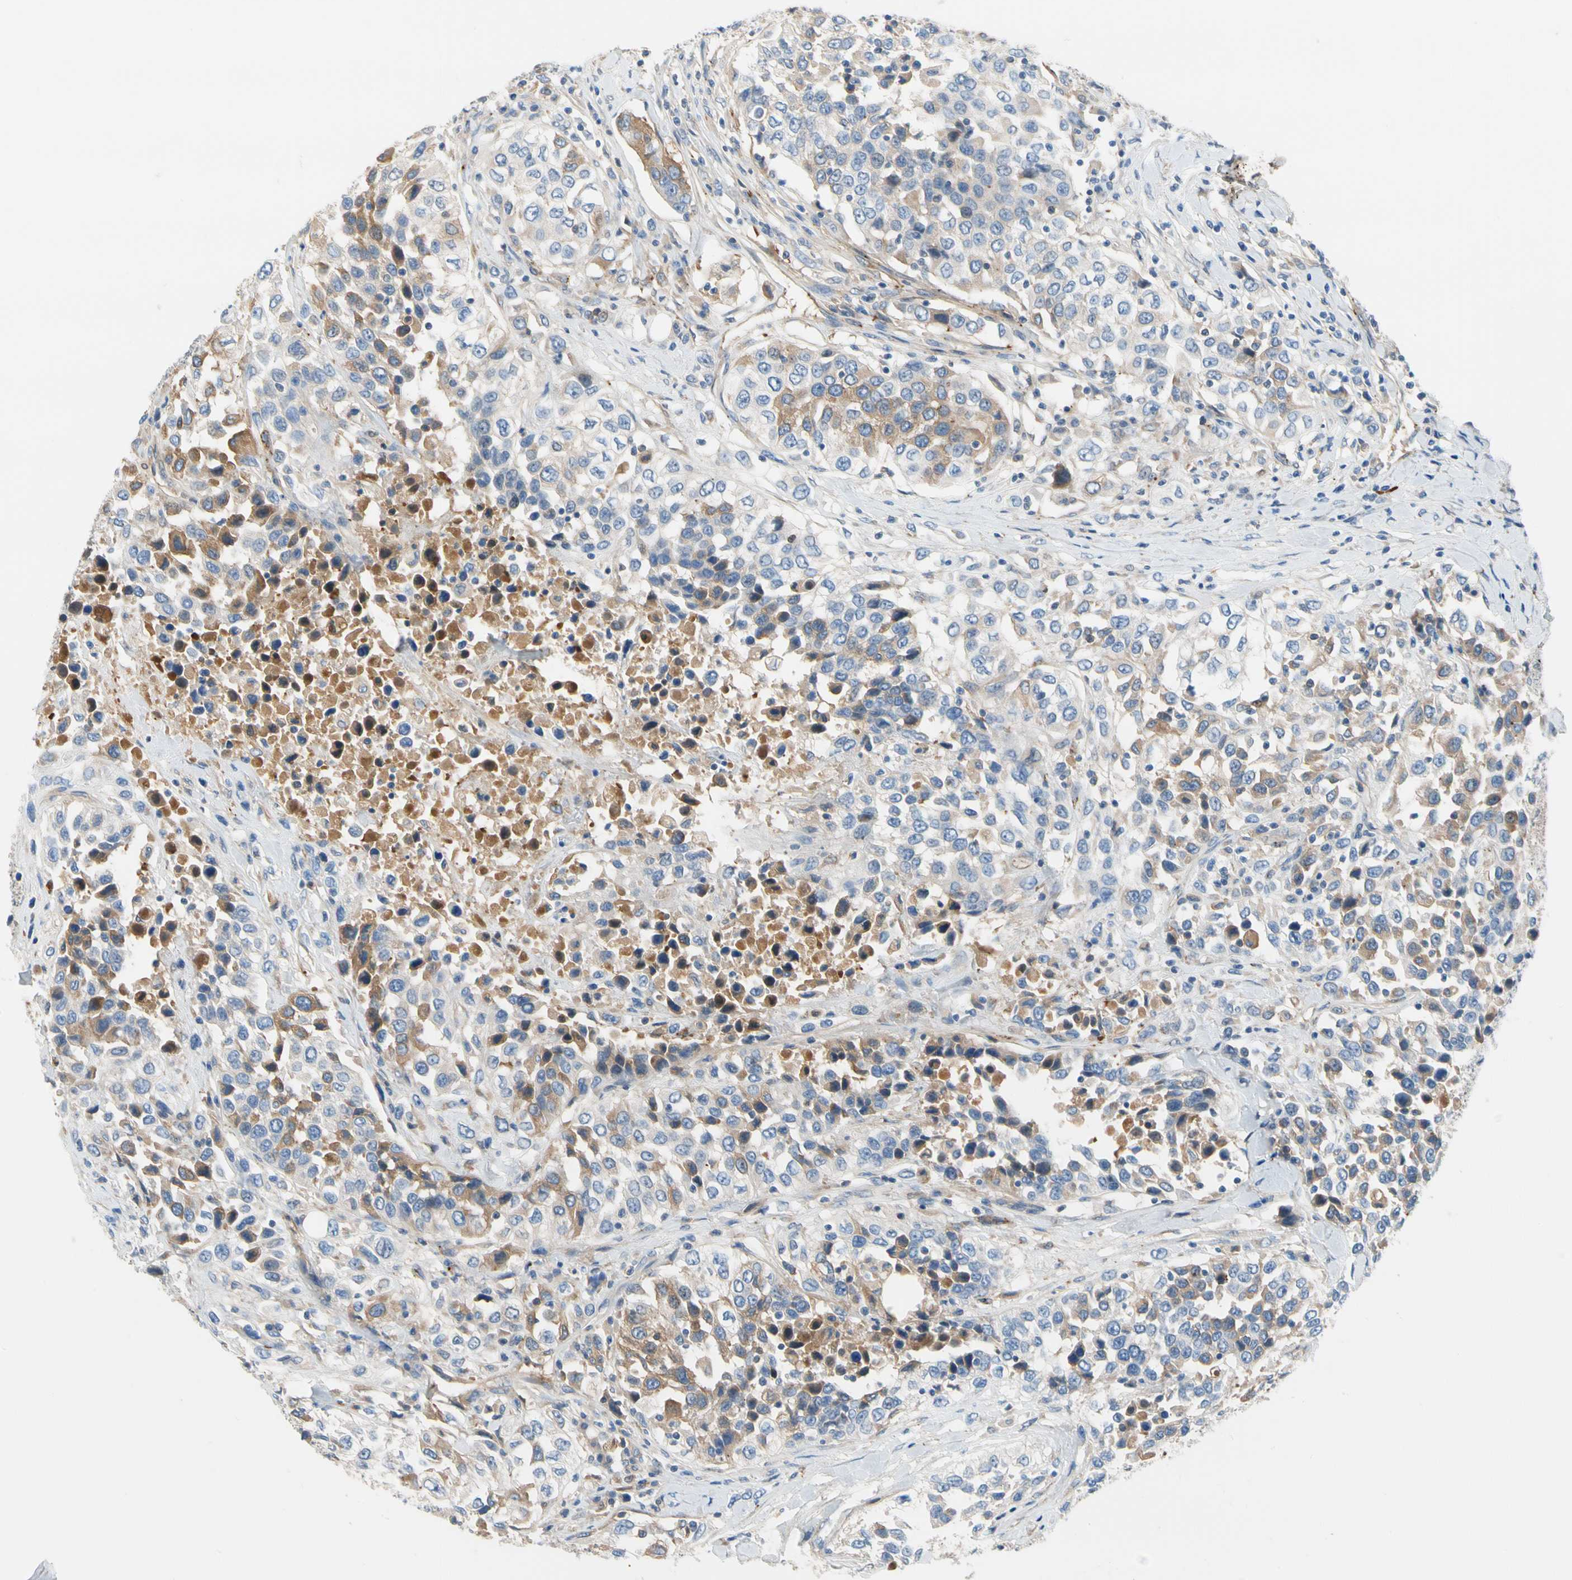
{"staining": {"intensity": "moderate", "quantity": "25%-75%", "location": "cytoplasmic/membranous"}, "tissue": "urothelial cancer", "cell_type": "Tumor cells", "image_type": "cancer", "snomed": [{"axis": "morphology", "description": "Urothelial carcinoma, High grade"}, {"axis": "topography", "description": "Urinary bladder"}], "caption": "A medium amount of moderate cytoplasmic/membranous expression is appreciated in about 25%-75% of tumor cells in high-grade urothelial carcinoma tissue.", "gene": "ENTREP3", "patient": {"sex": "female", "age": 80}}